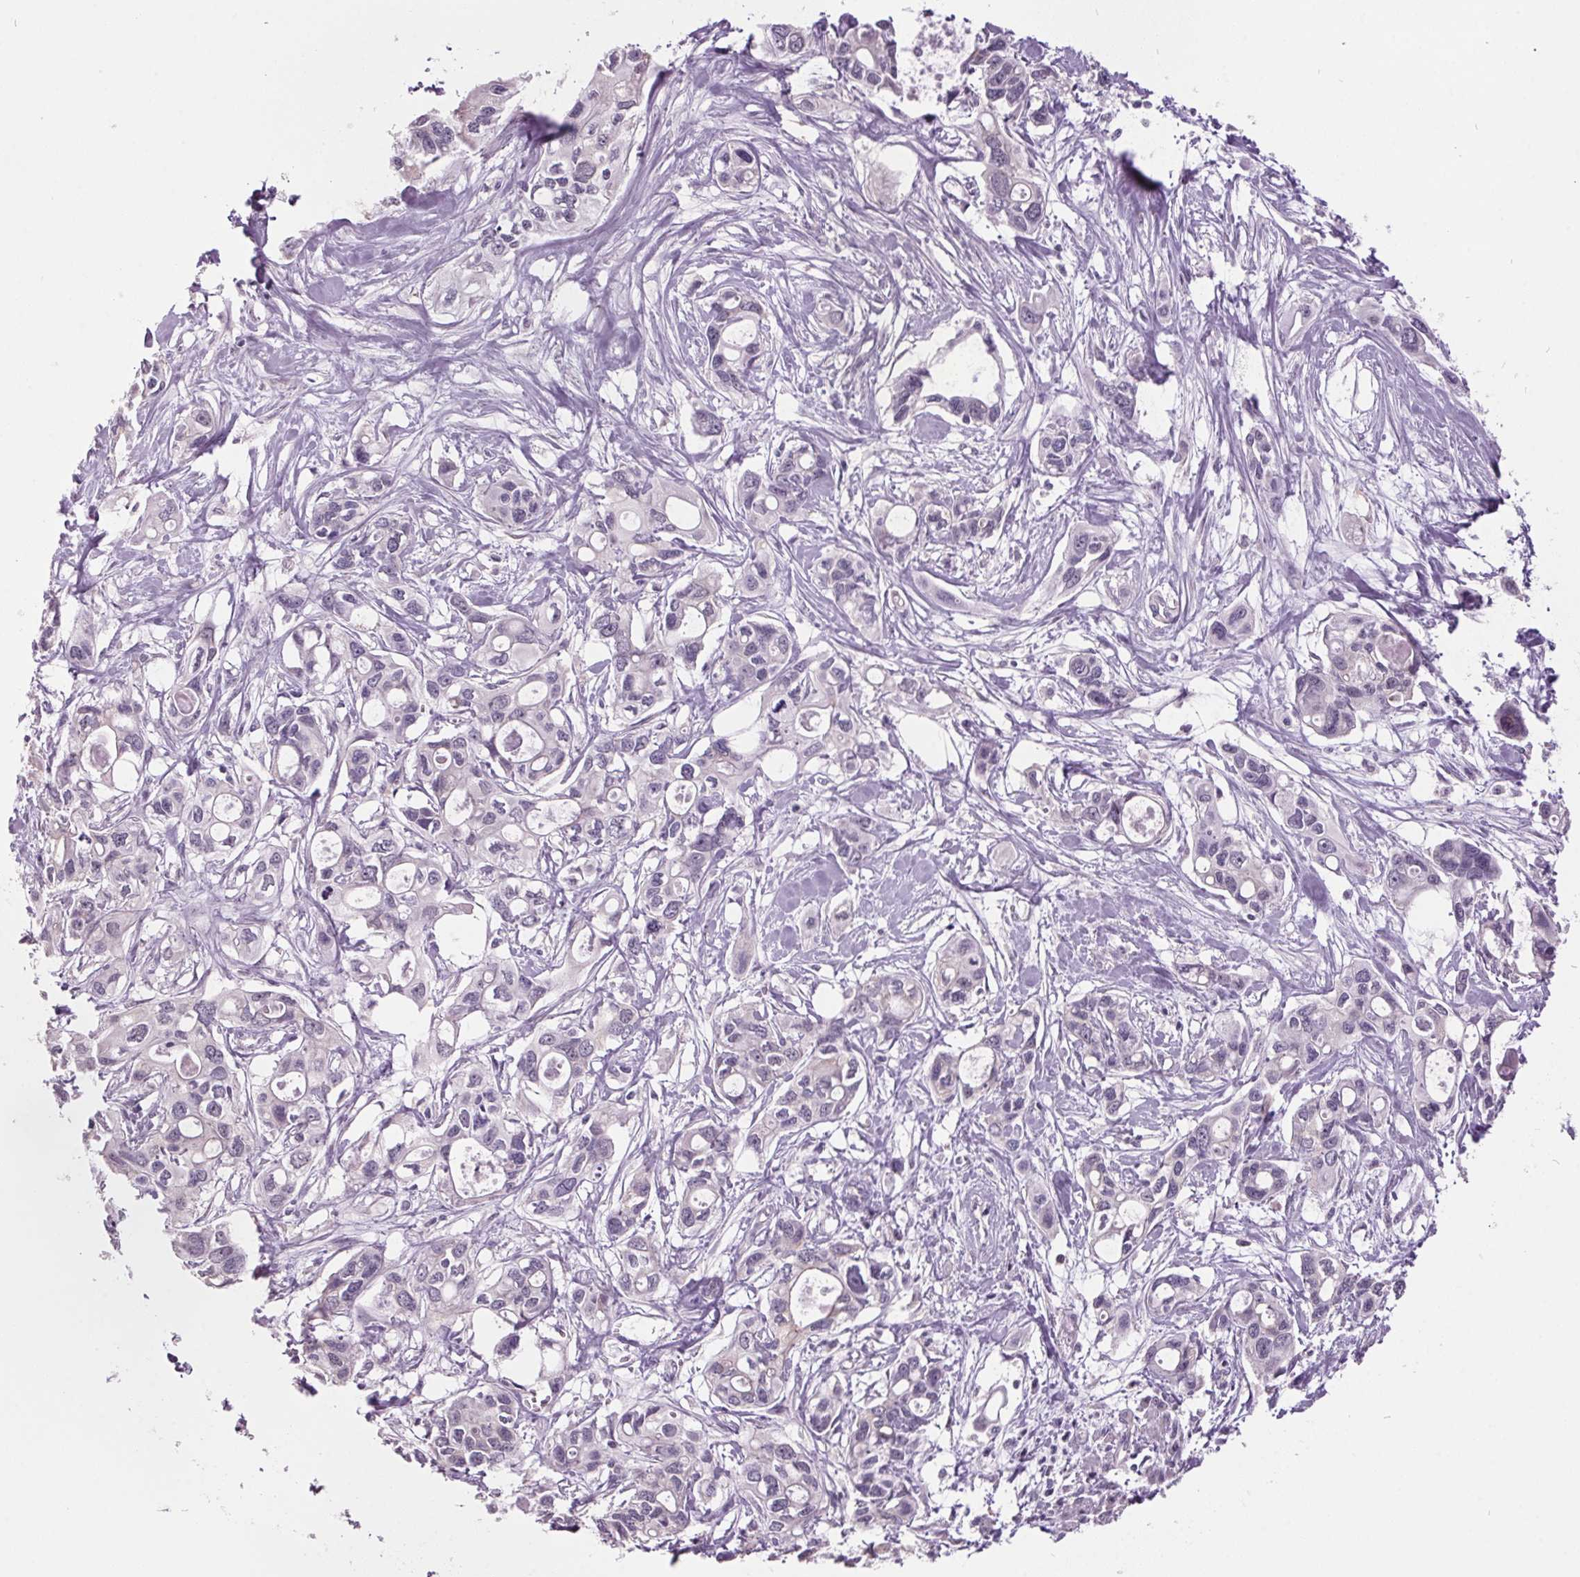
{"staining": {"intensity": "negative", "quantity": "none", "location": "none"}, "tissue": "pancreatic cancer", "cell_type": "Tumor cells", "image_type": "cancer", "snomed": [{"axis": "morphology", "description": "Adenocarcinoma, NOS"}, {"axis": "topography", "description": "Pancreas"}], "caption": "Tumor cells show no significant protein staining in pancreatic cancer. The staining is performed using DAB (3,3'-diaminobenzidine) brown chromogen with nuclei counter-stained in using hematoxylin.", "gene": "C2orf16", "patient": {"sex": "male", "age": 60}}